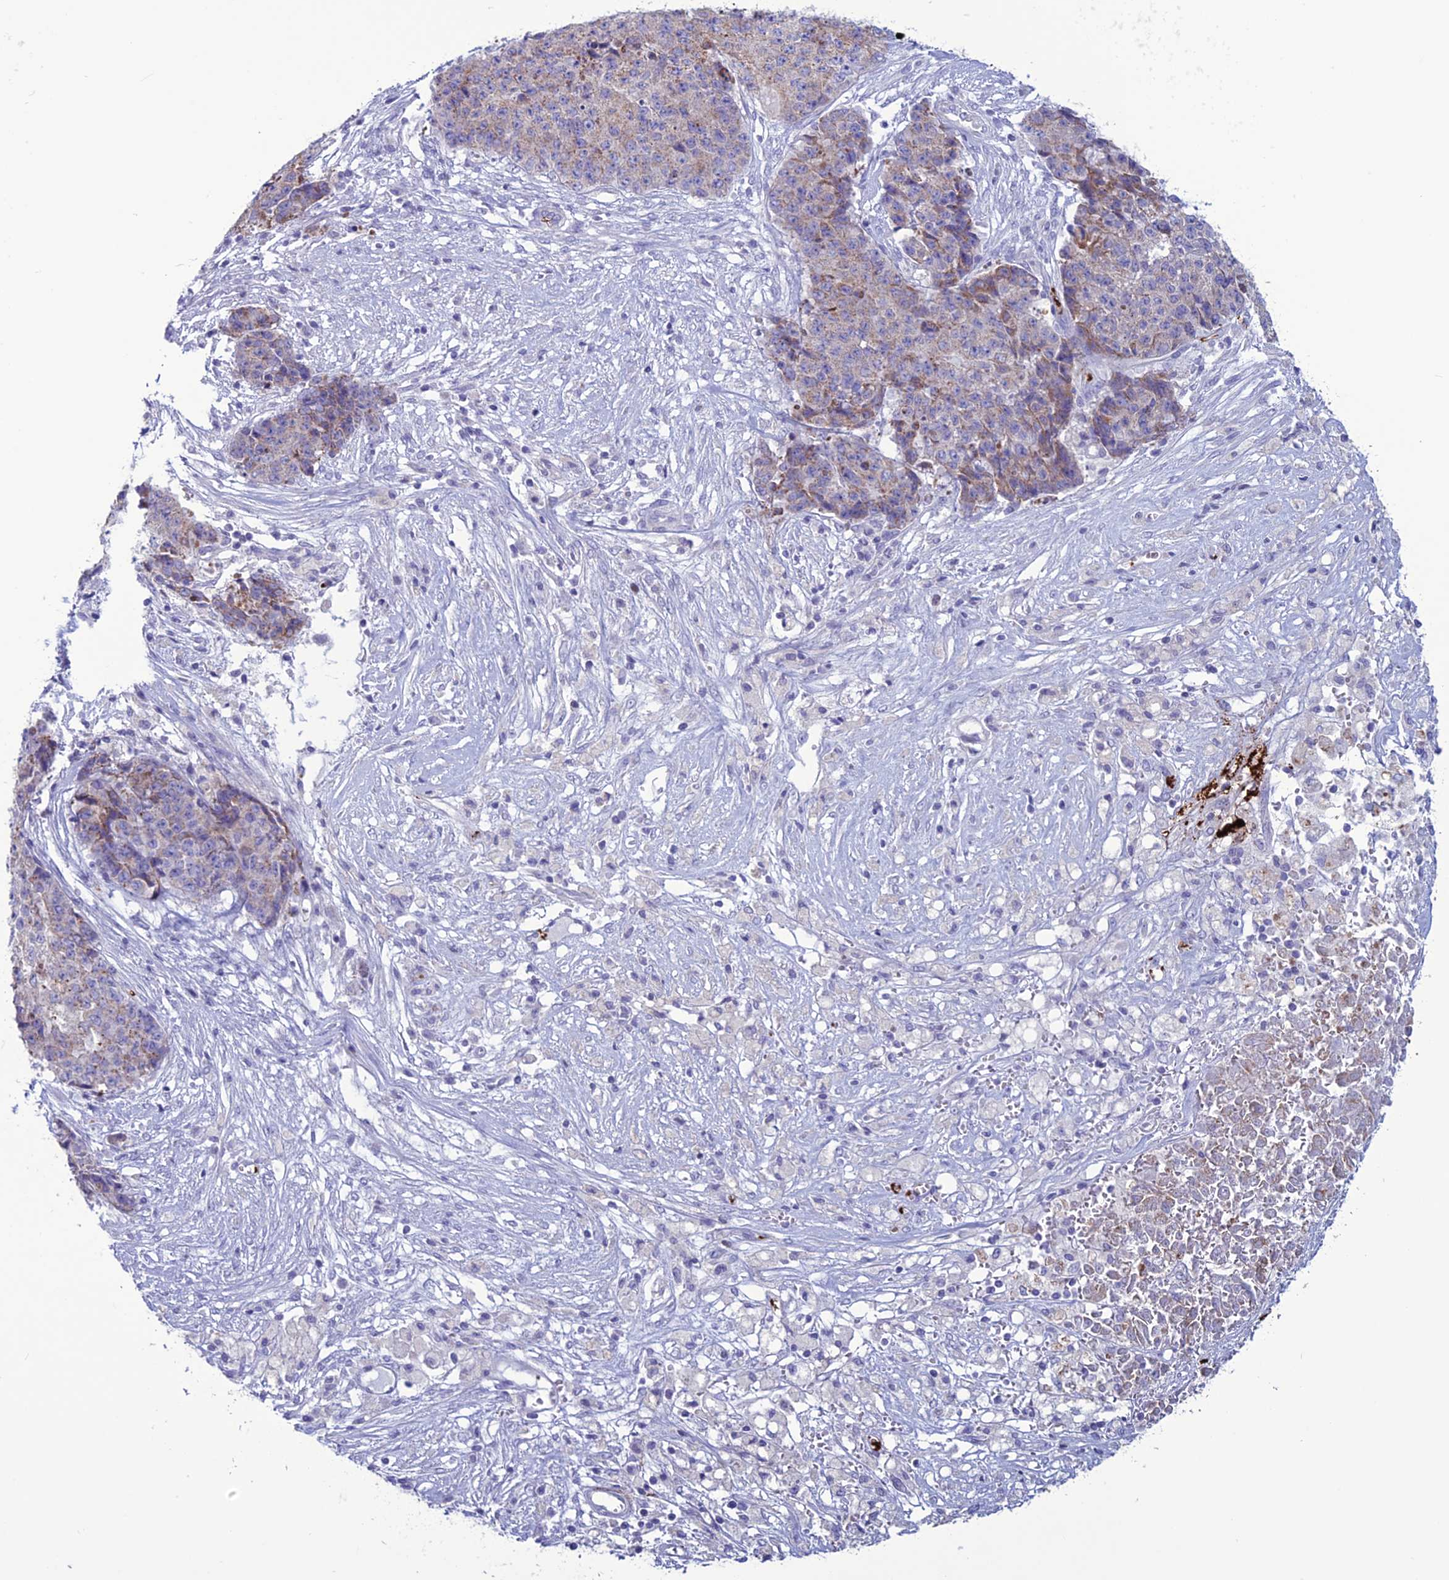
{"staining": {"intensity": "weak", "quantity": "25%-75%", "location": "cytoplasmic/membranous"}, "tissue": "ovarian cancer", "cell_type": "Tumor cells", "image_type": "cancer", "snomed": [{"axis": "morphology", "description": "Carcinoma, endometroid"}, {"axis": "topography", "description": "Ovary"}], "caption": "A brown stain shows weak cytoplasmic/membranous positivity of a protein in ovarian endometroid carcinoma tumor cells.", "gene": "C21orf140", "patient": {"sex": "female", "age": 42}}